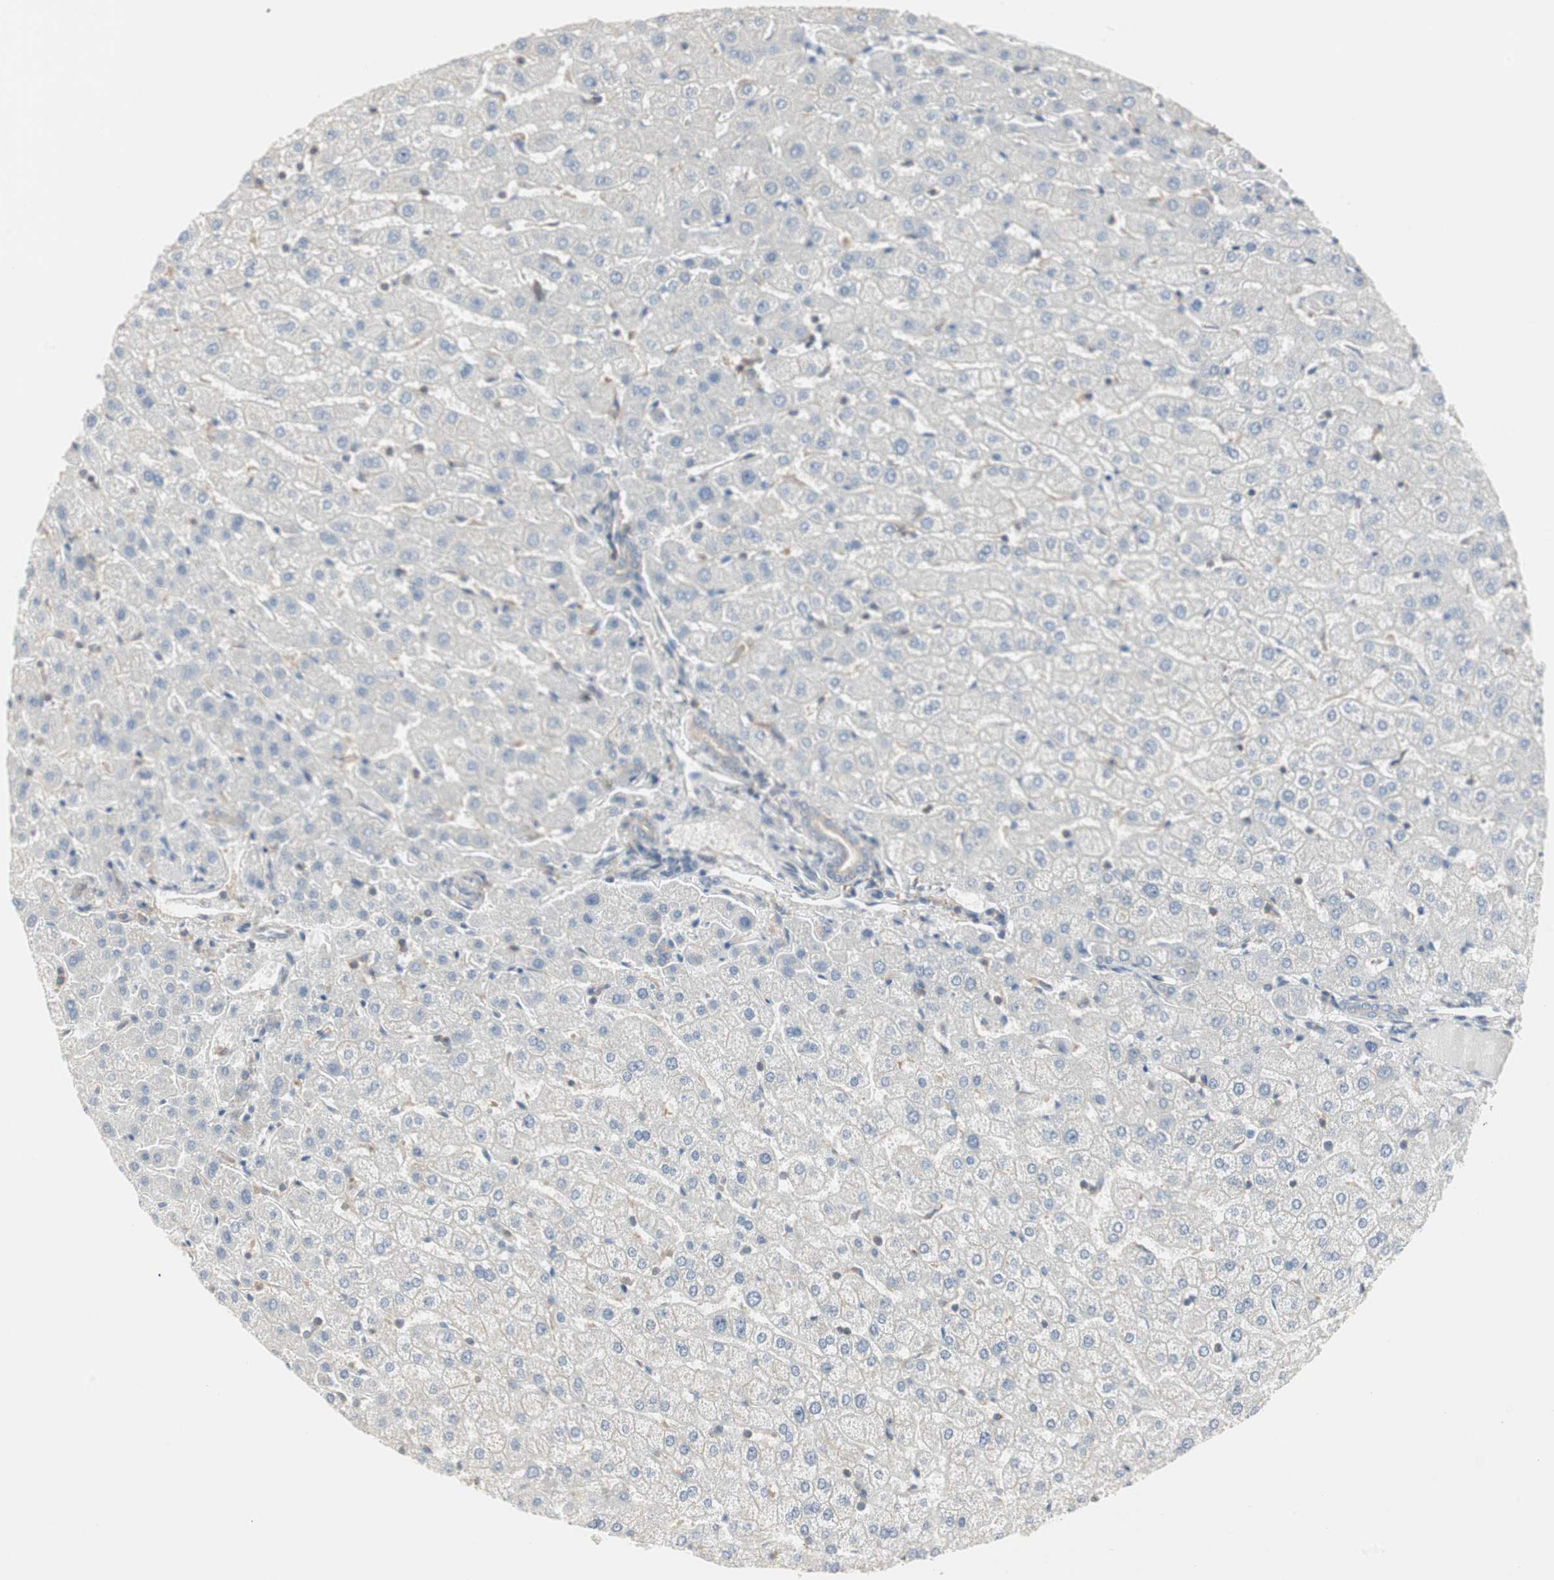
{"staining": {"intensity": "weak", "quantity": ">75%", "location": "cytoplasmic/membranous"}, "tissue": "liver", "cell_type": "Cholangiocytes", "image_type": "normal", "snomed": [{"axis": "morphology", "description": "Normal tissue, NOS"}, {"axis": "morphology", "description": "Fibrosis, NOS"}, {"axis": "topography", "description": "Liver"}], "caption": "IHC staining of benign liver, which shows low levels of weak cytoplasmic/membranous positivity in about >75% of cholangiocytes indicating weak cytoplasmic/membranous protein positivity. The staining was performed using DAB (3,3'-diaminobenzidine) (brown) for protein detection and nuclei were counterstained in hematoxylin (blue).", "gene": "ZFP36", "patient": {"sex": "female", "age": 29}}